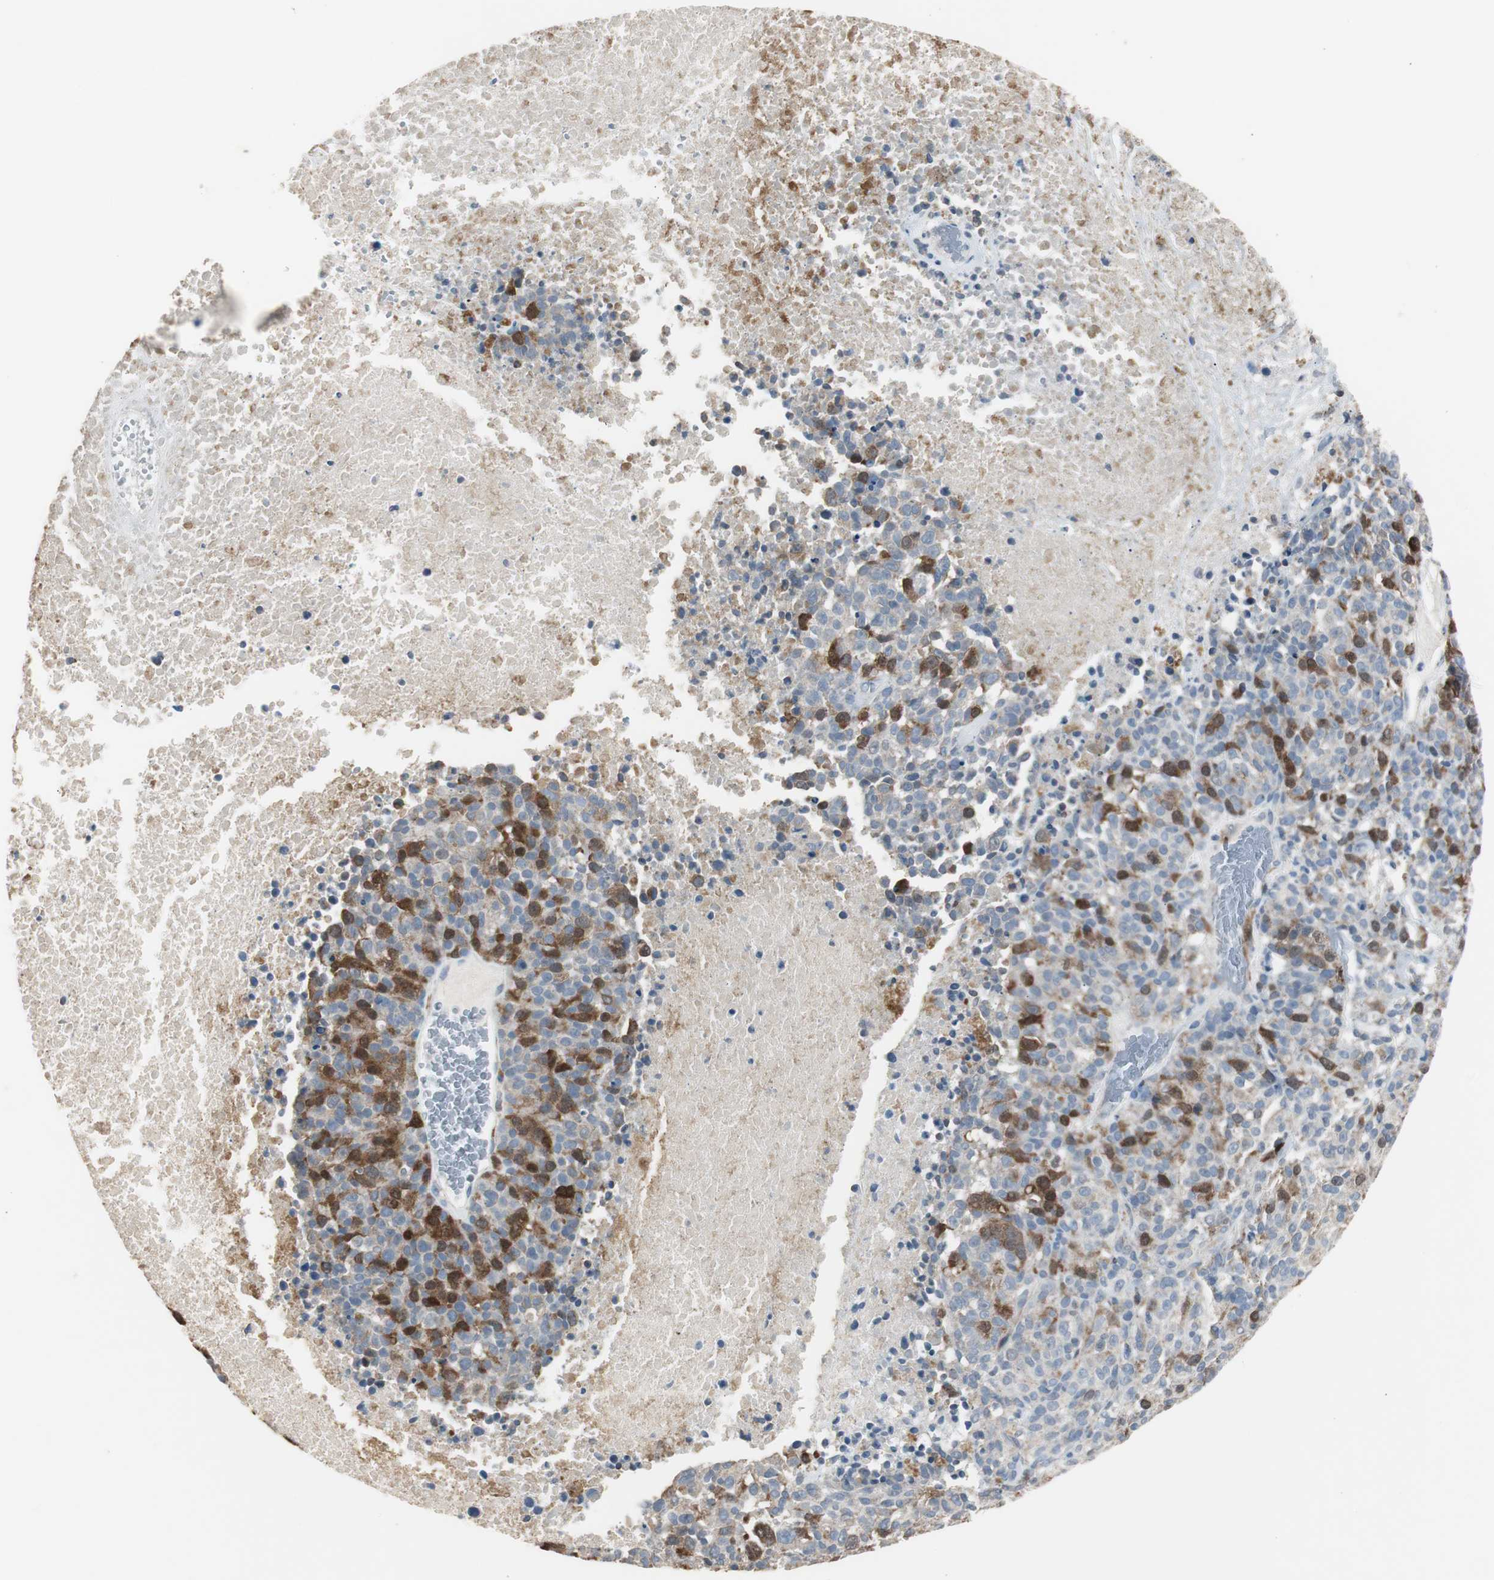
{"staining": {"intensity": "strong", "quantity": "25%-75%", "location": "cytoplasmic/membranous,nuclear"}, "tissue": "melanoma", "cell_type": "Tumor cells", "image_type": "cancer", "snomed": [{"axis": "morphology", "description": "Malignant melanoma, Metastatic site"}, {"axis": "topography", "description": "Cerebral cortex"}], "caption": "DAB (3,3'-diaminobenzidine) immunohistochemical staining of melanoma reveals strong cytoplasmic/membranous and nuclear protein staining in approximately 25%-75% of tumor cells. The protein of interest is stained brown, and the nuclei are stained in blue (DAB IHC with brightfield microscopy, high magnification).", "gene": "TK1", "patient": {"sex": "female", "age": 52}}